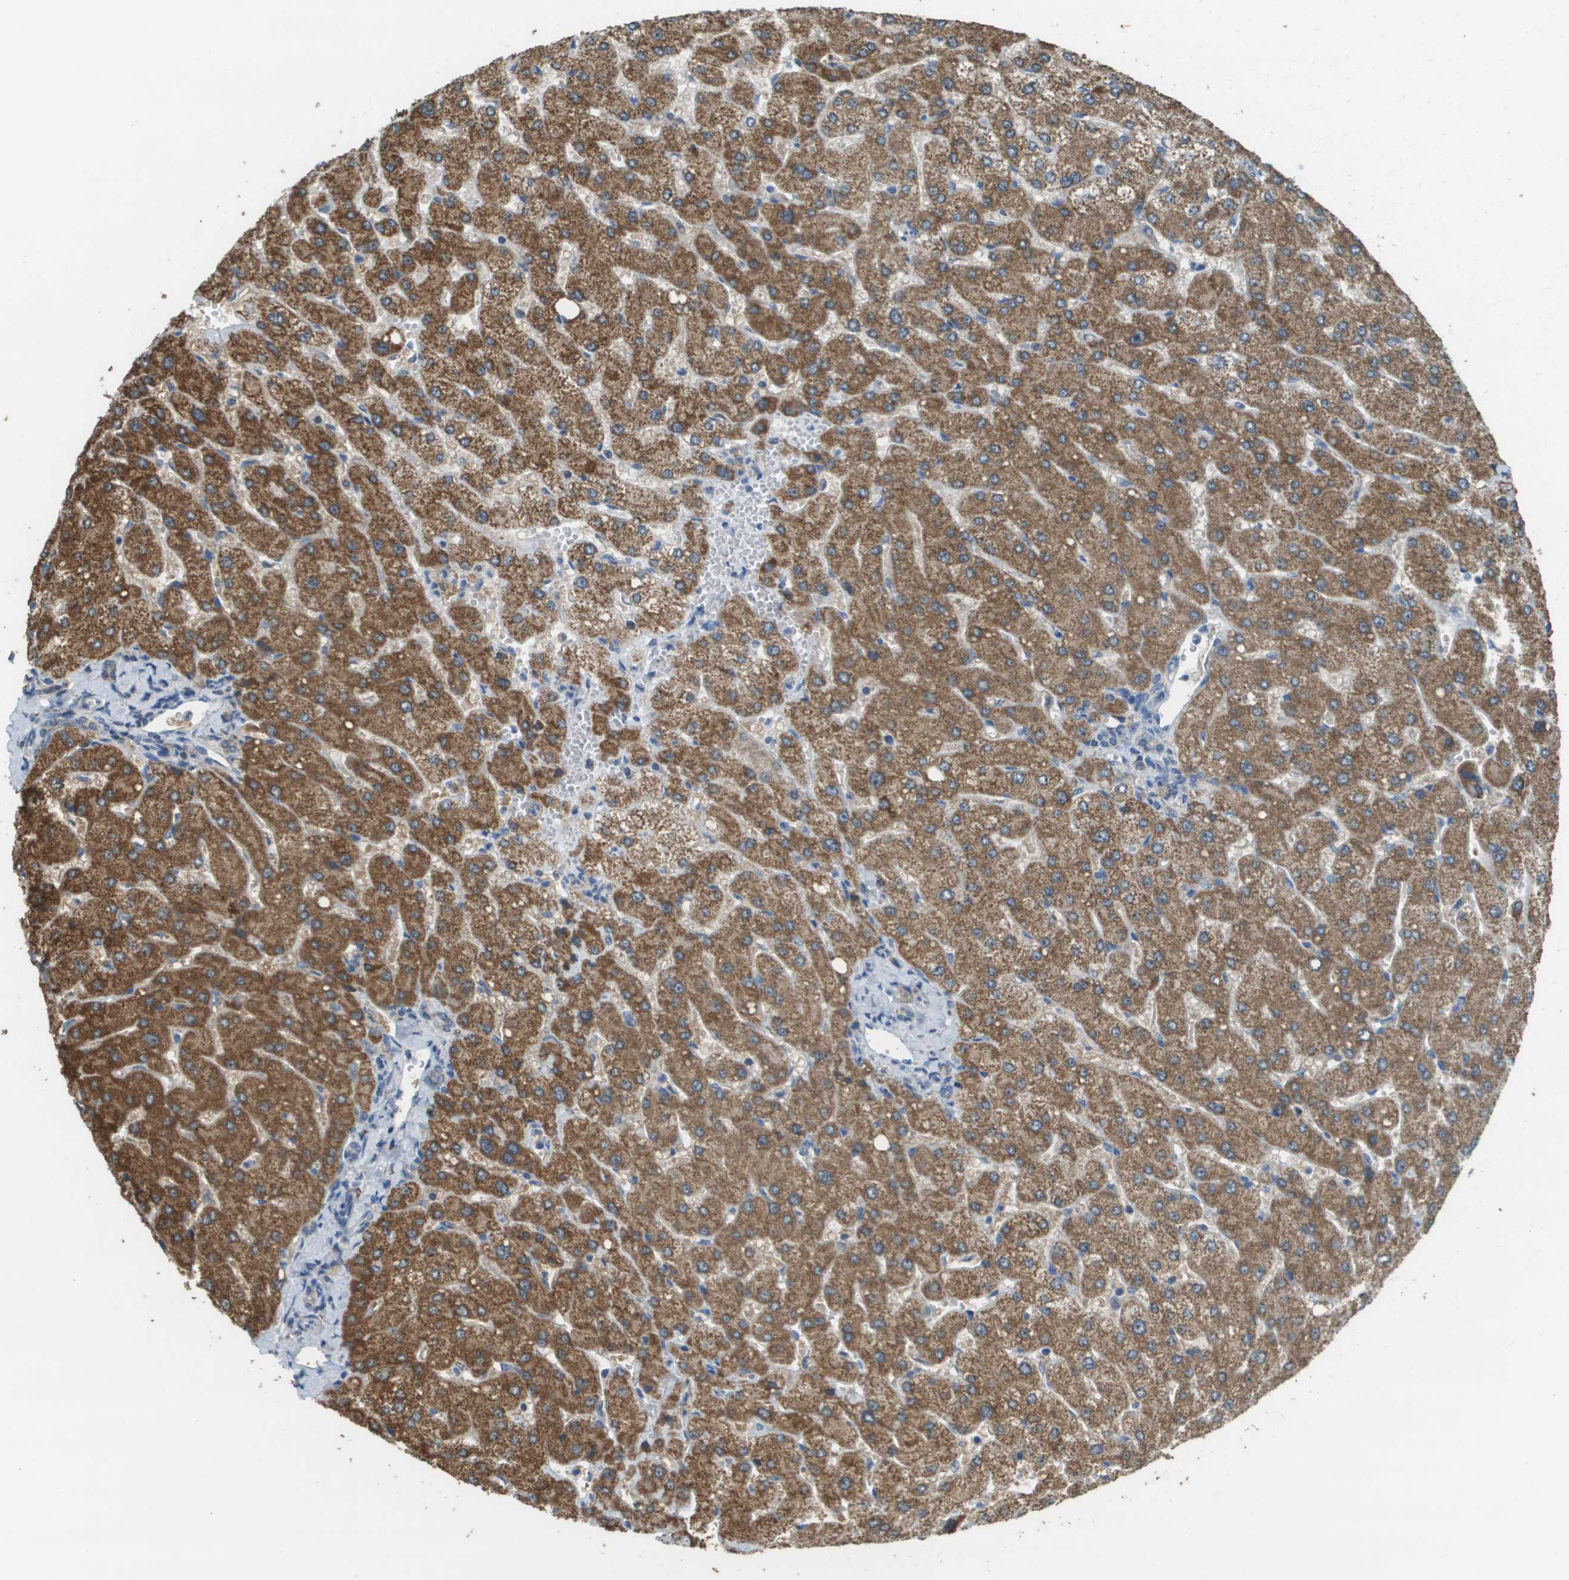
{"staining": {"intensity": "weak", "quantity": "<25%", "location": "cytoplasmic/membranous"}, "tissue": "liver", "cell_type": "Cholangiocytes", "image_type": "normal", "snomed": [{"axis": "morphology", "description": "Normal tissue, NOS"}, {"axis": "topography", "description": "Liver"}], "caption": "Protein analysis of normal liver demonstrates no significant staining in cholangiocytes.", "gene": "FH", "patient": {"sex": "male", "age": 55}}